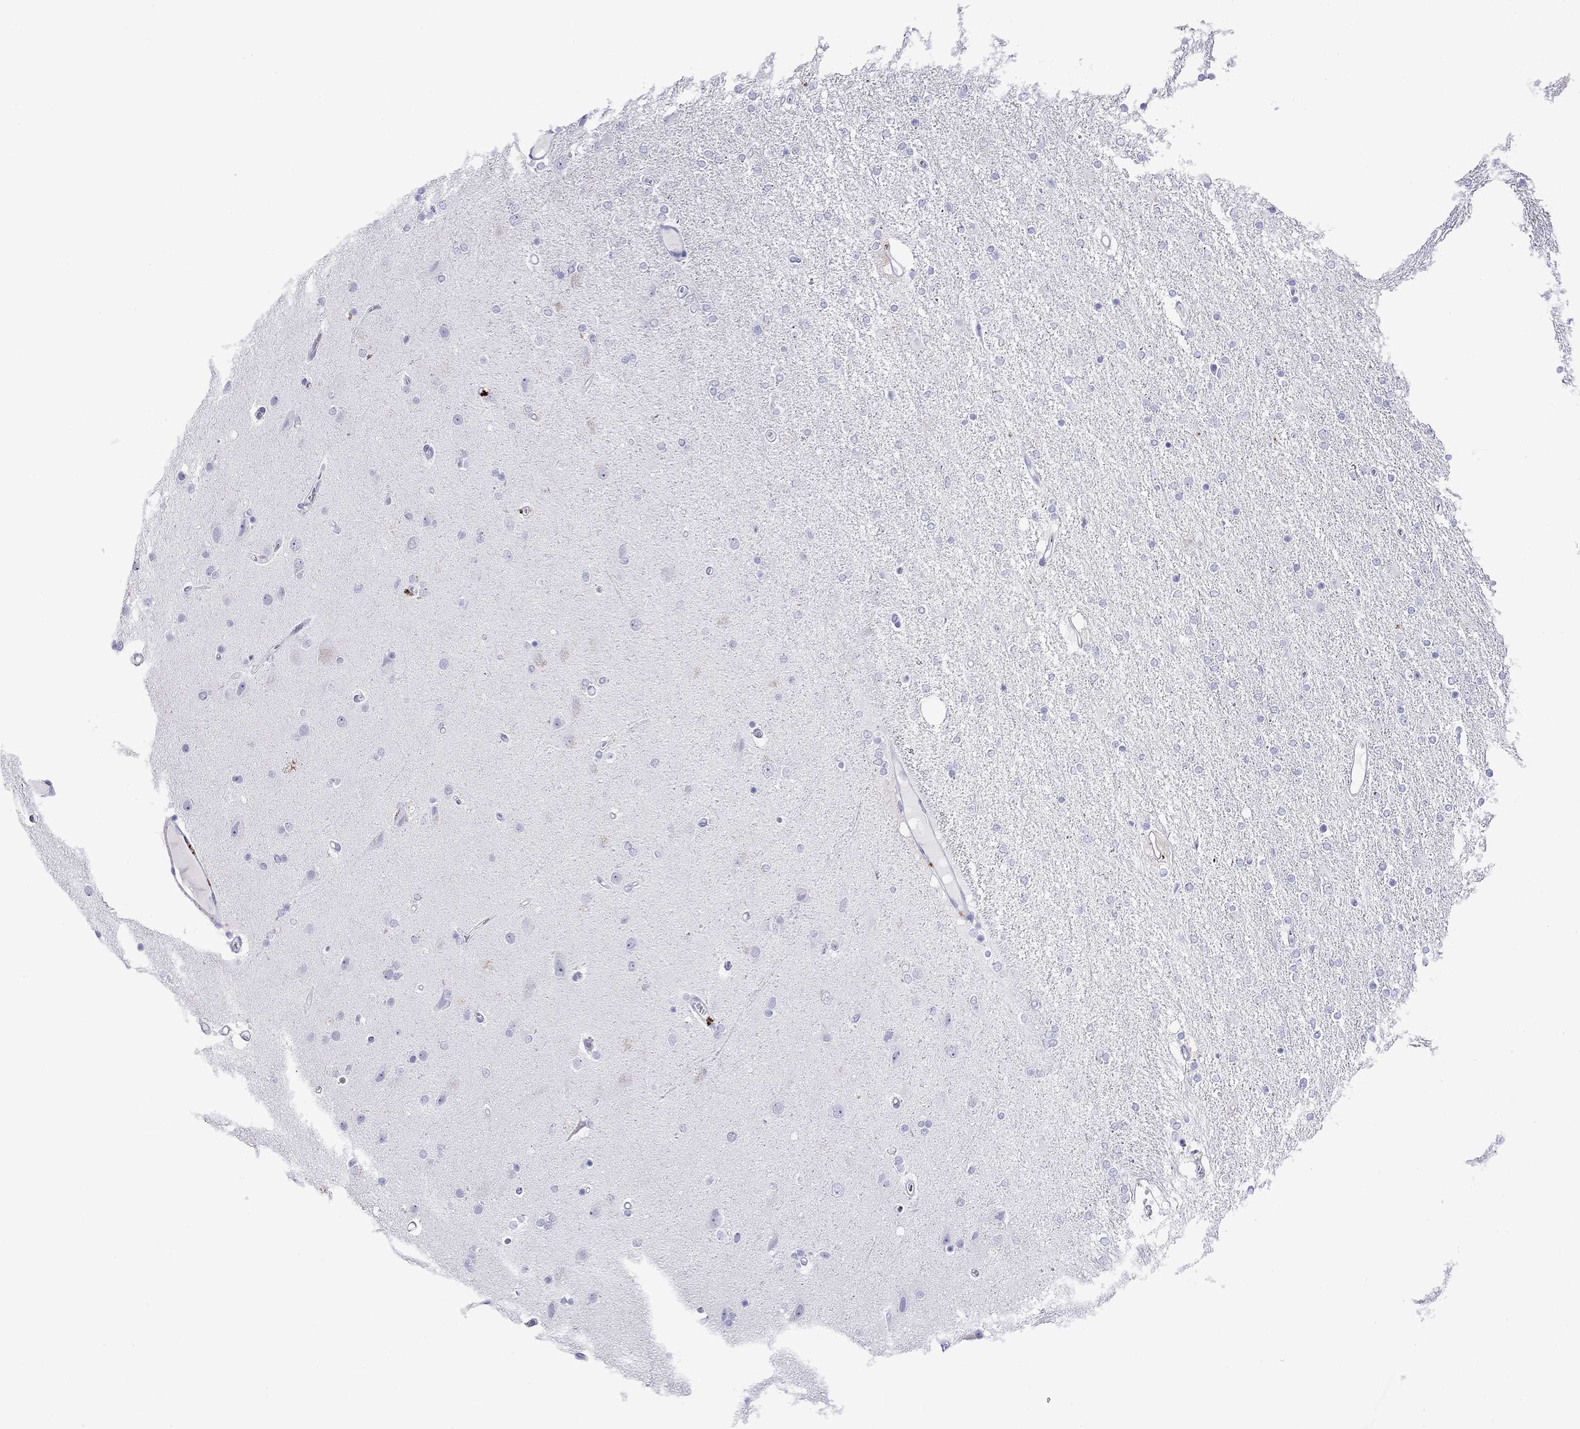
{"staining": {"intensity": "negative", "quantity": "none", "location": "none"}, "tissue": "glioma", "cell_type": "Tumor cells", "image_type": "cancer", "snomed": [{"axis": "morphology", "description": "Glioma, malignant, High grade"}, {"axis": "topography", "description": "Cerebral cortex"}], "caption": "This is an immunohistochemistry (IHC) micrograph of glioma. There is no positivity in tumor cells.", "gene": "SLC30A8", "patient": {"sex": "male", "age": 70}}